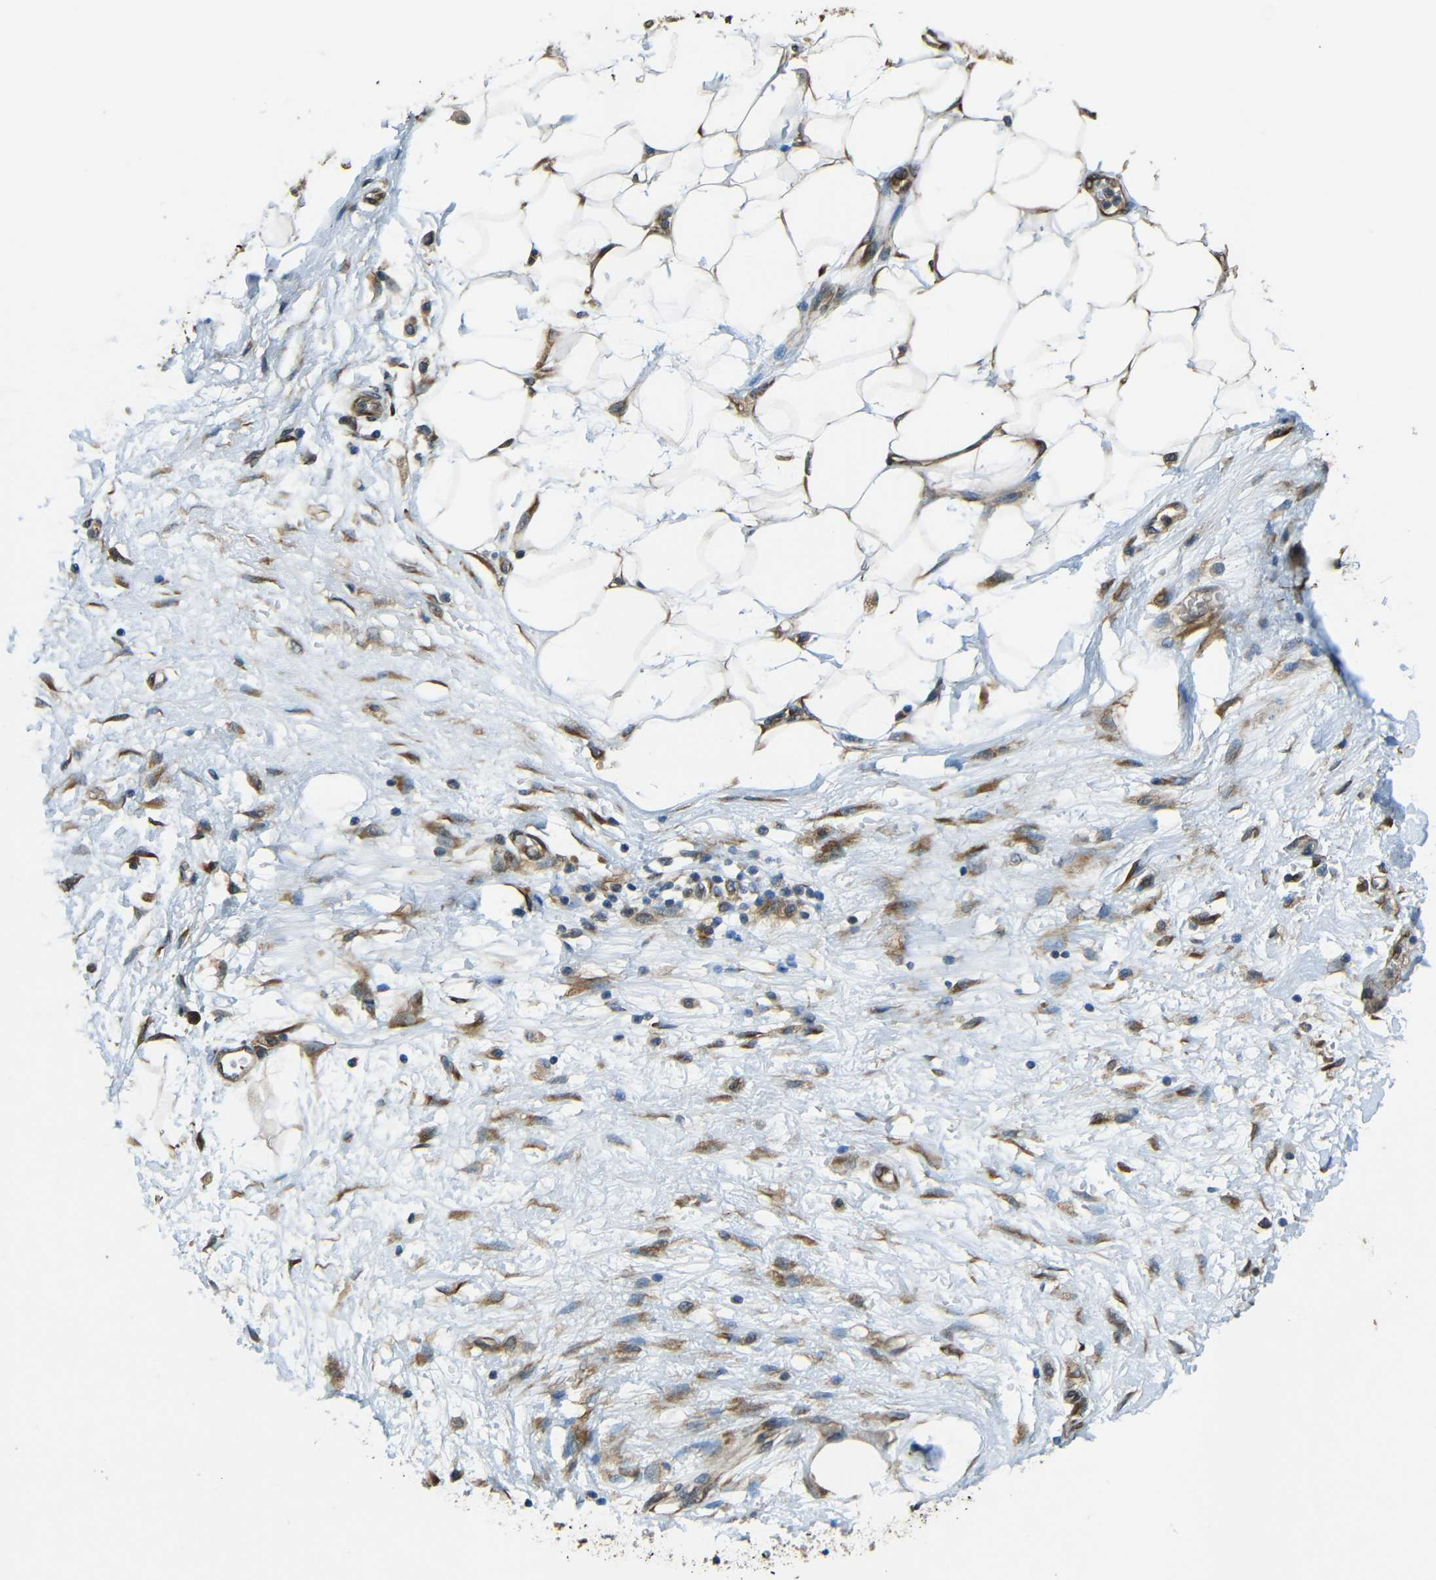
{"staining": {"intensity": "moderate", "quantity": ">75%", "location": "cytoplasmic/membranous"}, "tissue": "adipose tissue", "cell_type": "Adipocytes", "image_type": "normal", "snomed": [{"axis": "morphology", "description": "Normal tissue, NOS"}, {"axis": "morphology", "description": "Urothelial carcinoma, High grade"}, {"axis": "topography", "description": "Vascular tissue"}, {"axis": "topography", "description": "Urinary bladder"}], "caption": "The histopathology image reveals staining of benign adipose tissue, revealing moderate cytoplasmic/membranous protein expression (brown color) within adipocytes. Nuclei are stained in blue.", "gene": "VAPB", "patient": {"sex": "female", "age": 56}}